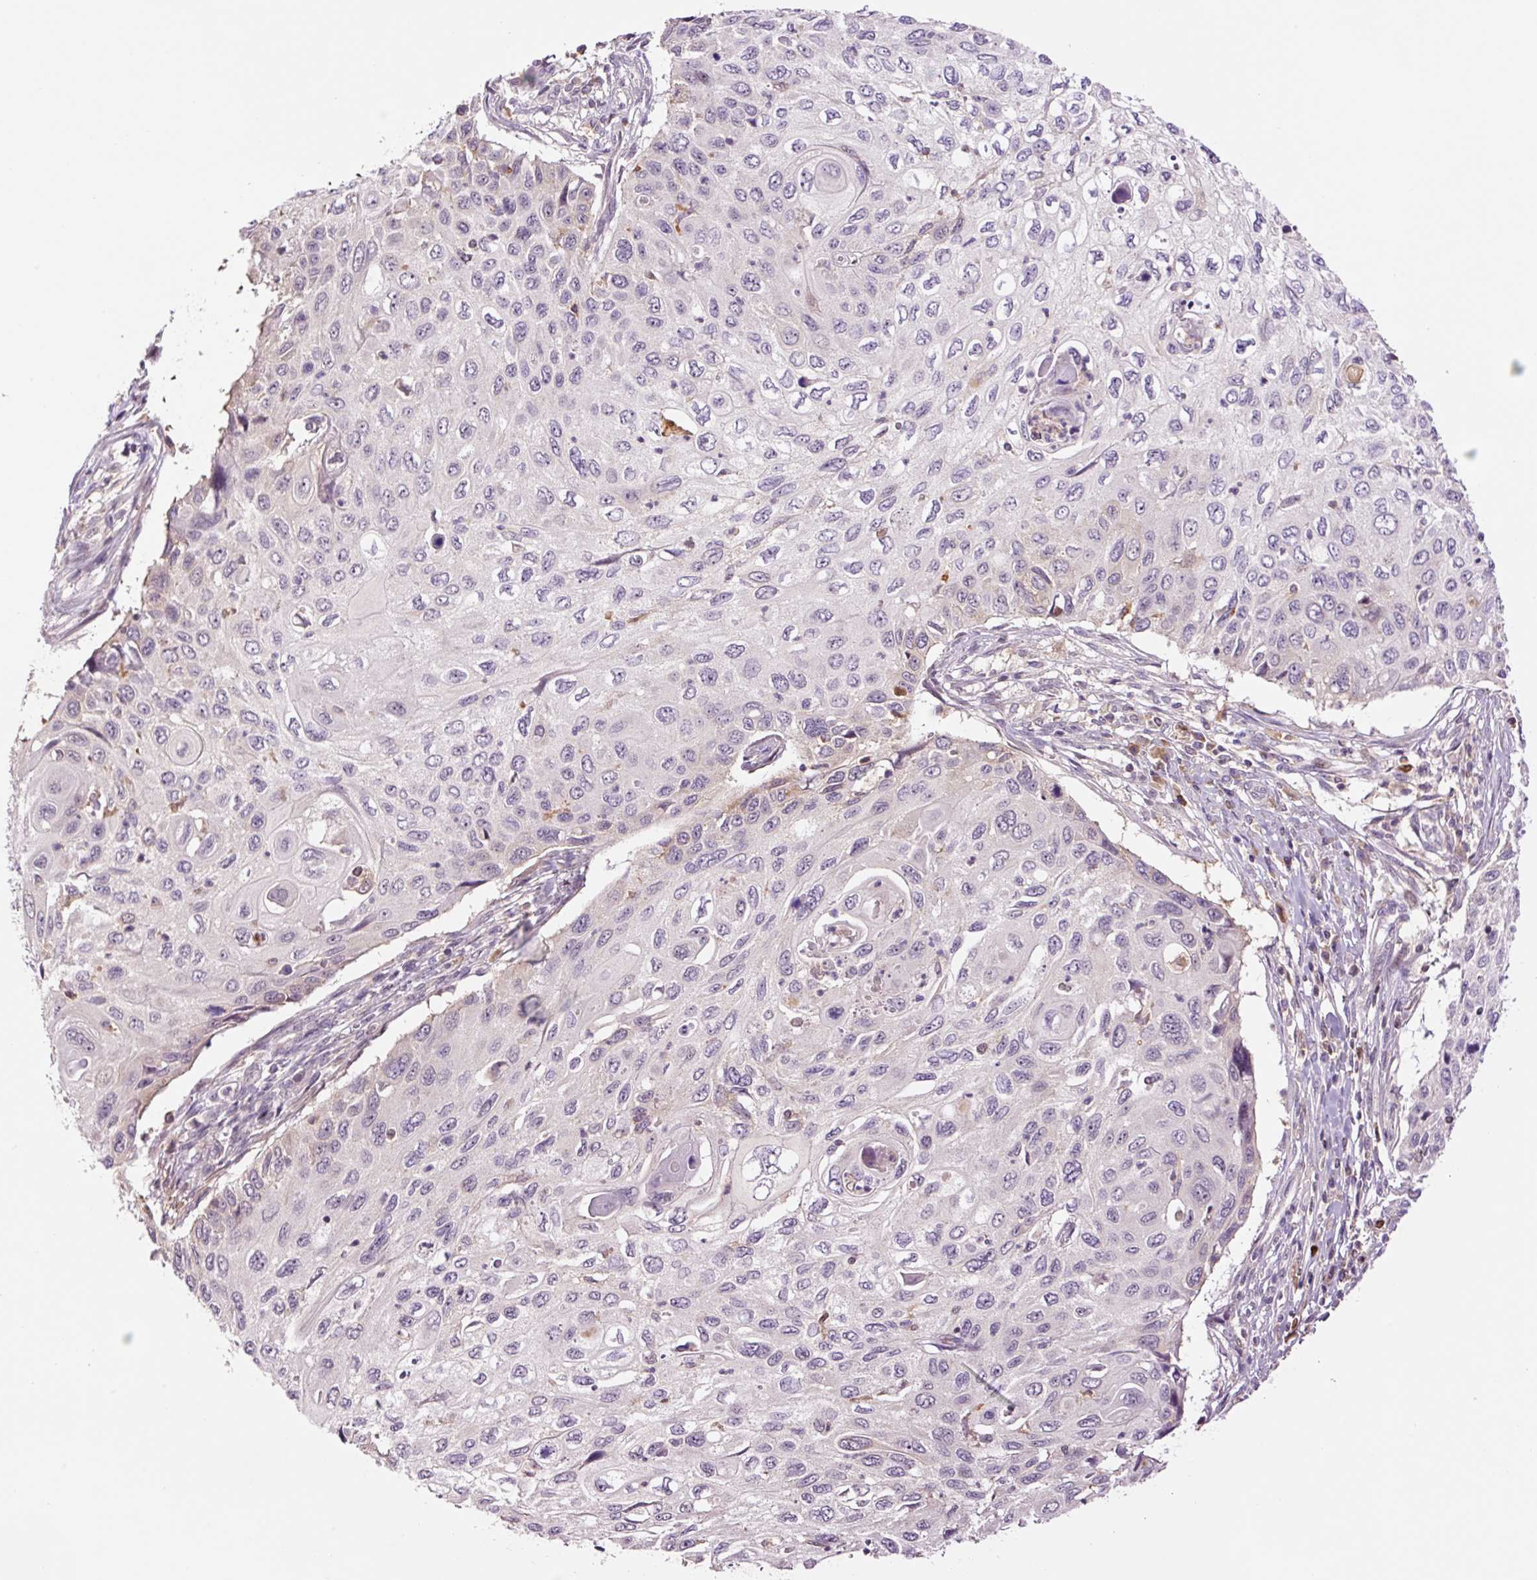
{"staining": {"intensity": "negative", "quantity": "none", "location": "none"}, "tissue": "cervical cancer", "cell_type": "Tumor cells", "image_type": "cancer", "snomed": [{"axis": "morphology", "description": "Squamous cell carcinoma, NOS"}, {"axis": "topography", "description": "Cervix"}], "caption": "IHC photomicrograph of squamous cell carcinoma (cervical) stained for a protein (brown), which shows no positivity in tumor cells.", "gene": "DPPA4", "patient": {"sex": "female", "age": 70}}